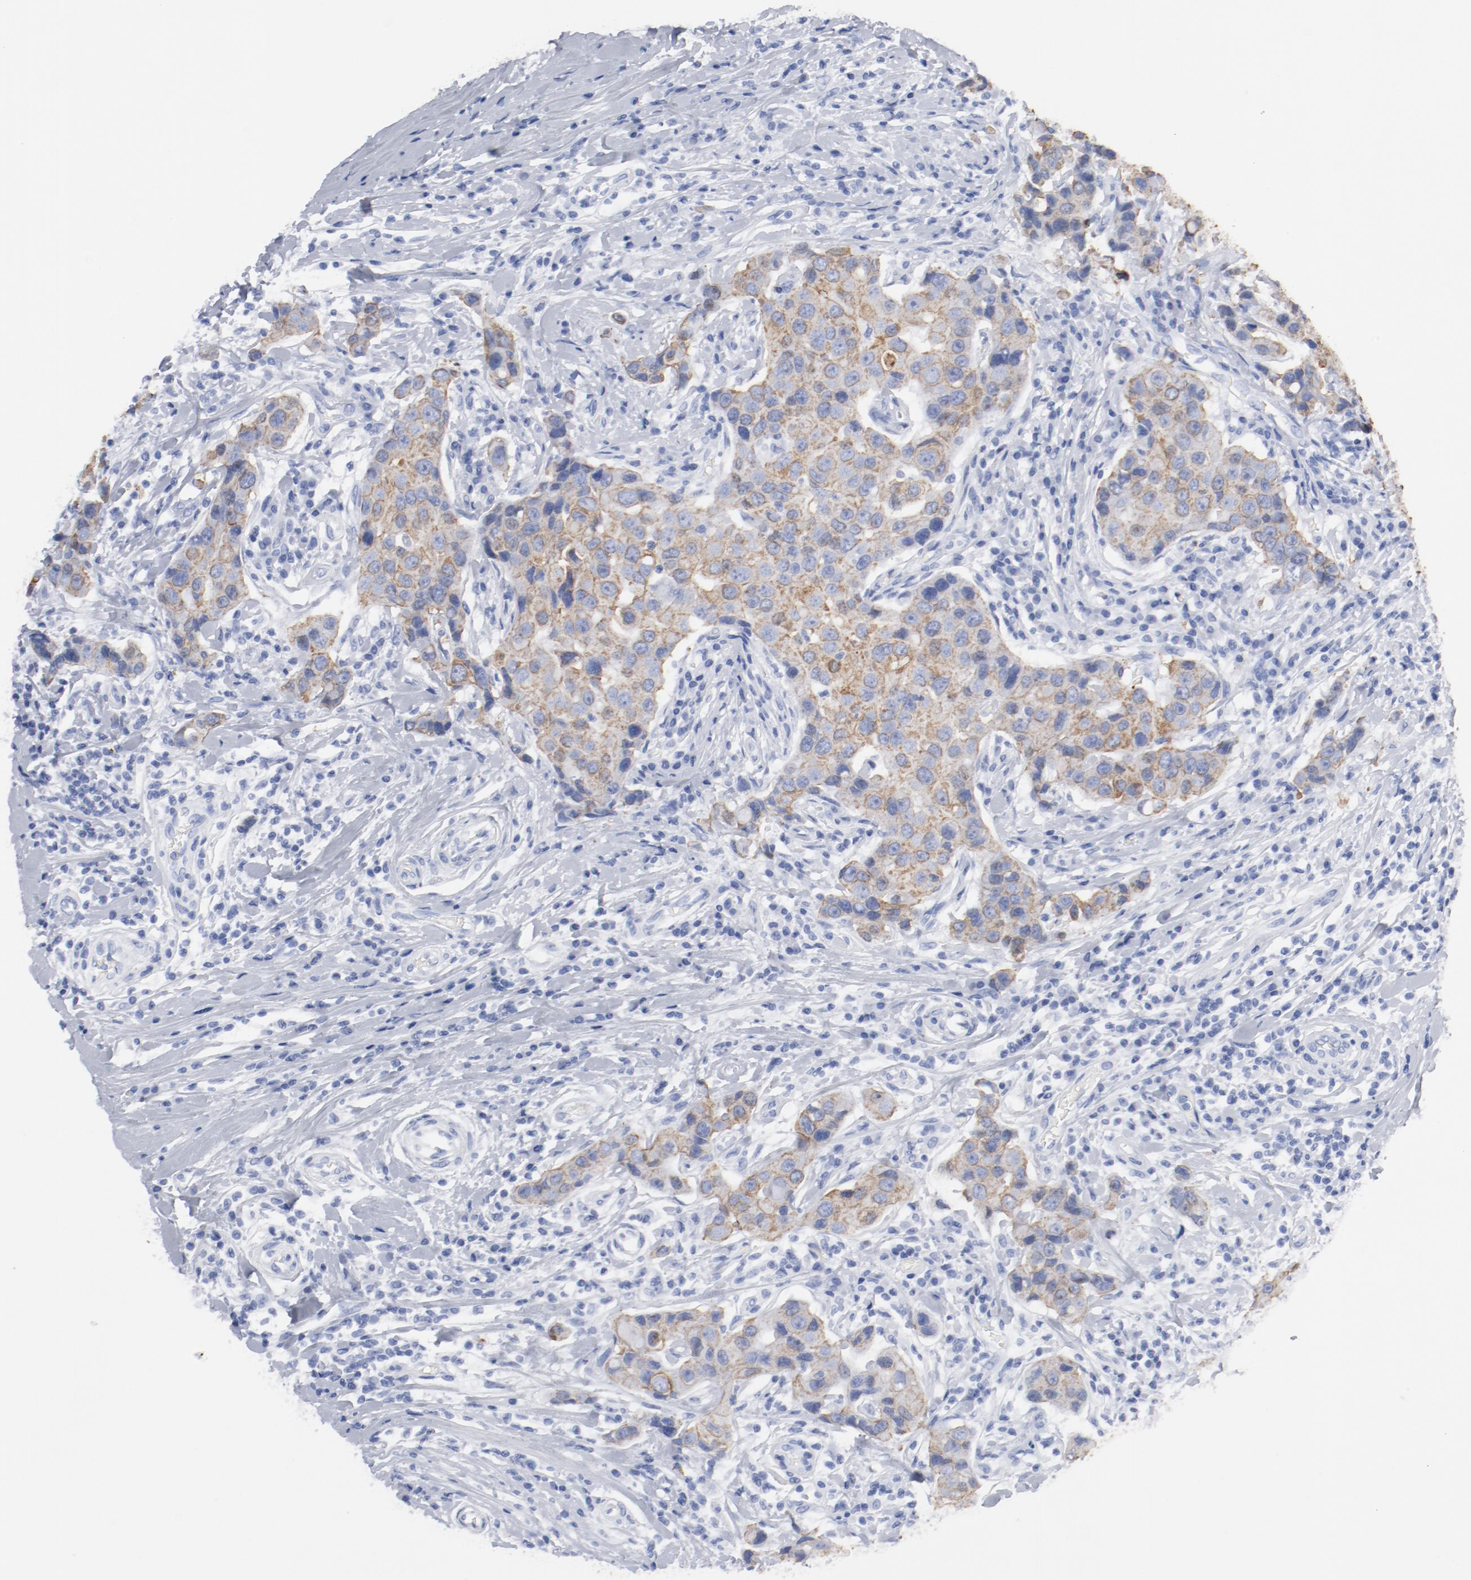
{"staining": {"intensity": "moderate", "quantity": ">75%", "location": "cytoplasmic/membranous"}, "tissue": "breast cancer", "cell_type": "Tumor cells", "image_type": "cancer", "snomed": [{"axis": "morphology", "description": "Duct carcinoma"}, {"axis": "topography", "description": "Breast"}], "caption": "Brown immunohistochemical staining in human breast cancer (intraductal carcinoma) exhibits moderate cytoplasmic/membranous expression in about >75% of tumor cells. (brown staining indicates protein expression, while blue staining denotes nuclei).", "gene": "TSPAN6", "patient": {"sex": "female", "age": 27}}